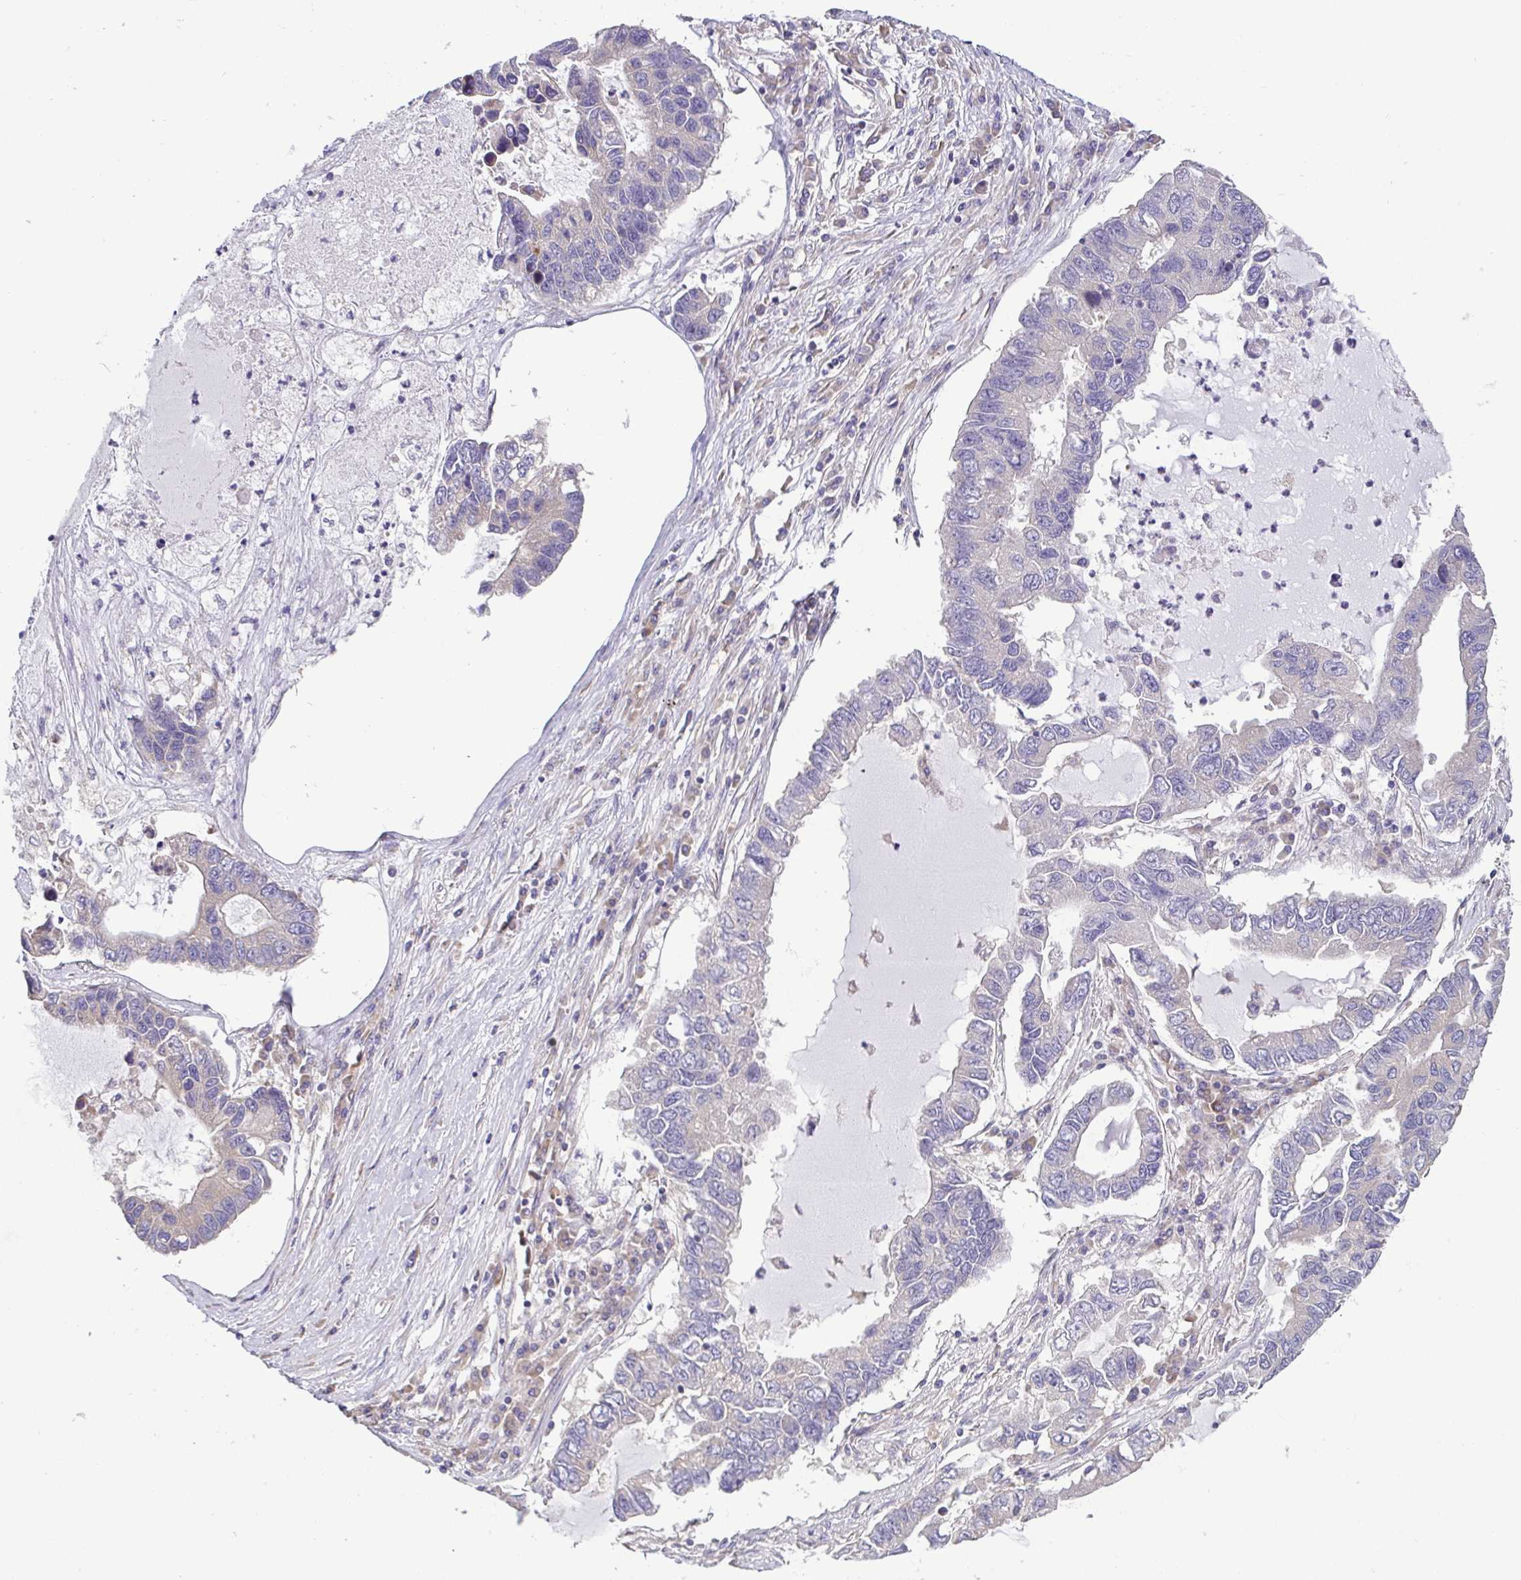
{"staining": {"intensity": "negative", "quantity": "none", "location": "none"}, "tissue": "lung cancer", "cell_type": "Tumor cells", "image_type": "cancer", "snomed": [{"axis": "morphology", "description": "Adenocarcinoma, NOS"}, {"axis": "topography", "description": "Bronchus"}, {"axis": "topography", "description": "Lung"}], "caption": "Human lung adenocarcinoma stained for a protein using IHC displays no positivity in tumor cells.", "gene": "LMF2", "patient": {"sex": "female", "age": 51}}